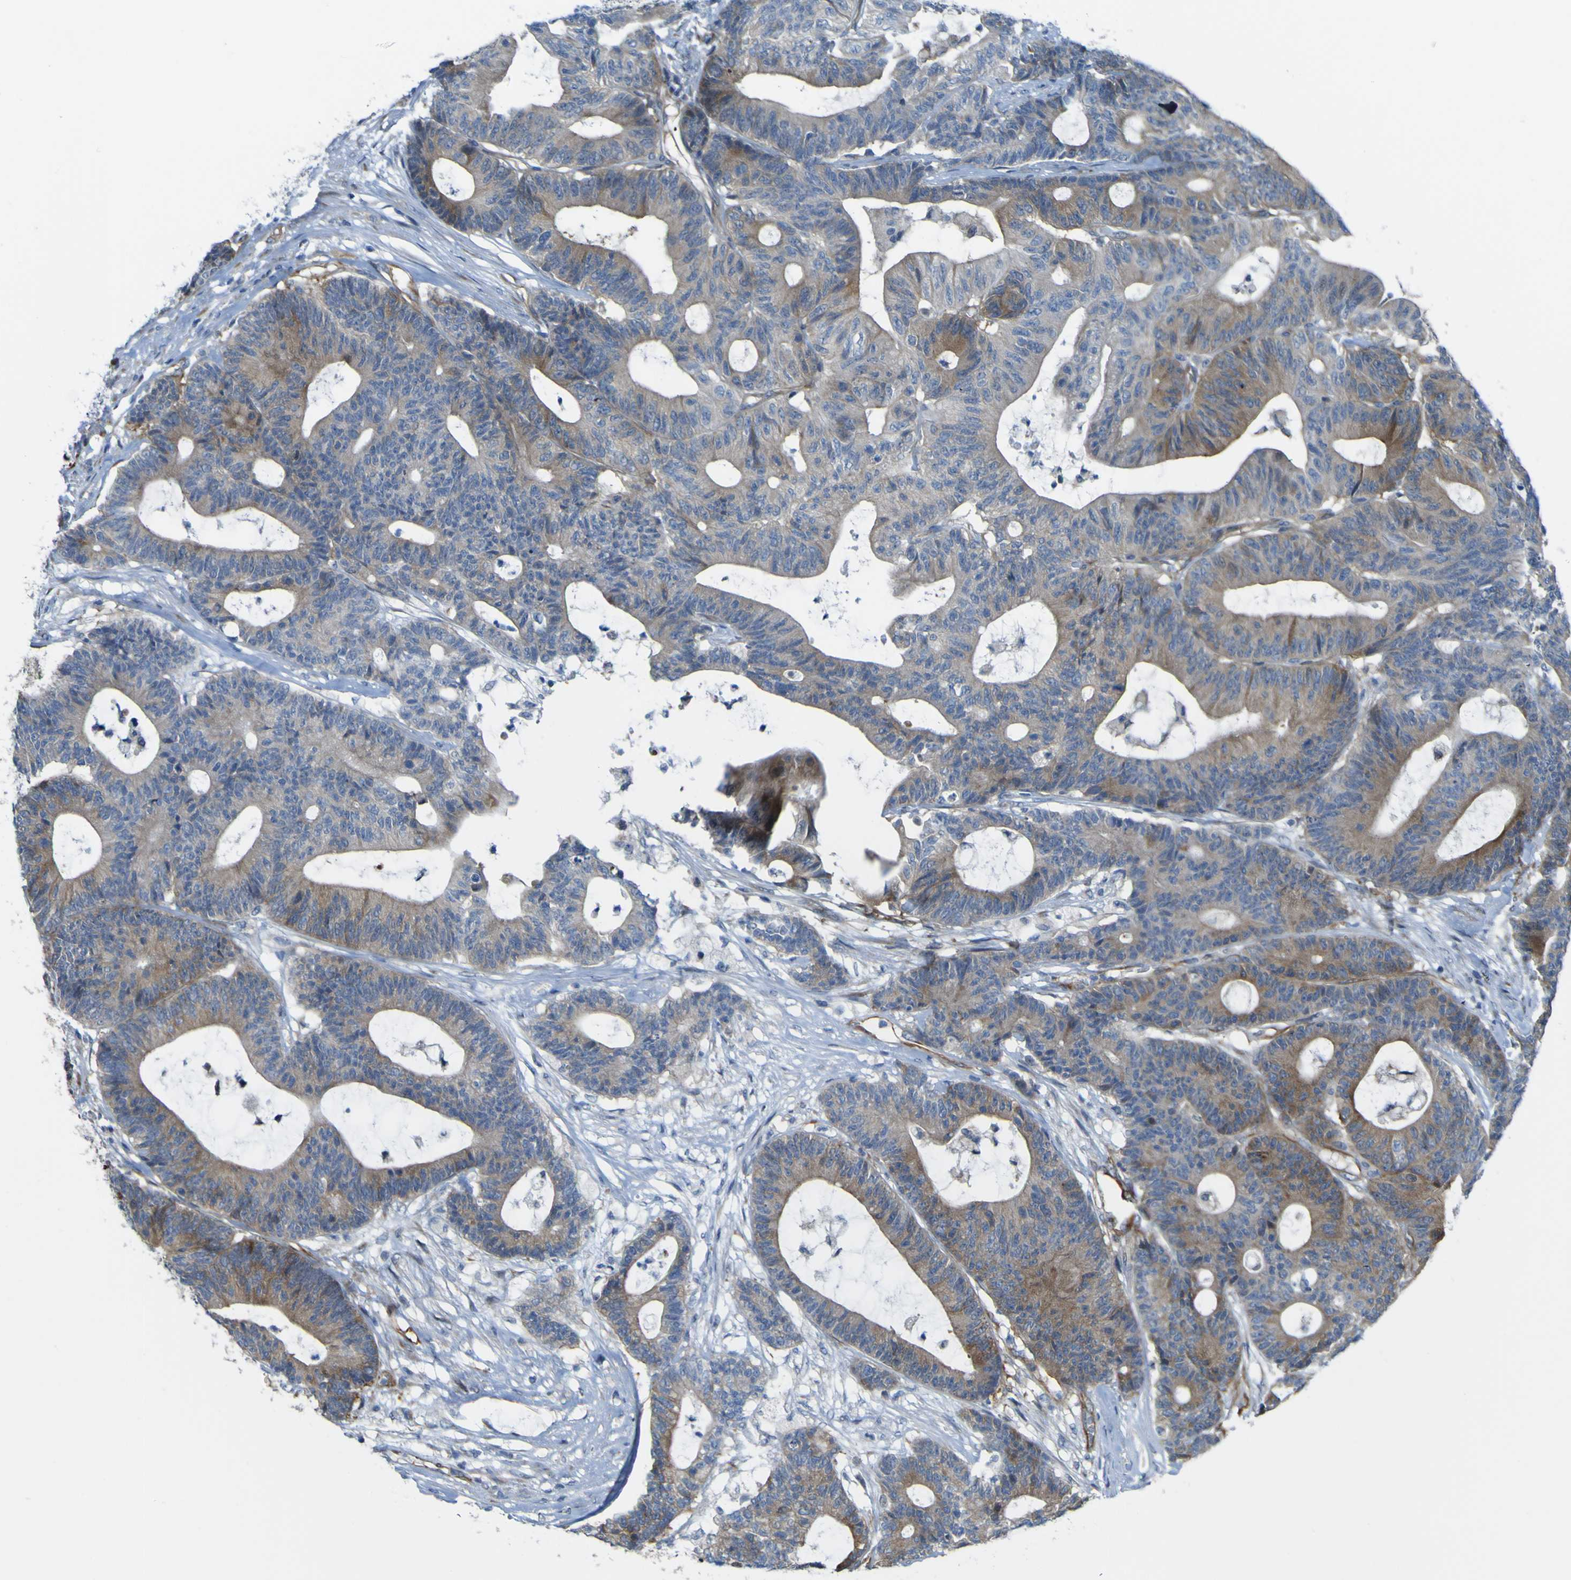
{"staining": {"intensity": "moderate", "quantity": ">75%", "location": "cytoplasmic/membranous"}, "tissue": "colorectal cancer", "cell_type": "Tumor cells", "image_type": "cancer", "snomed": [{"axis": "morphology", "description": "Adenocarcinoma, NOS"}, {"axis": "topography", "description": "Colon"}], "caption": "High-magnification brightfield microscopy of colorectal adenocarcinoma stained with DAB (brown) and counterstained with hematoxylin (blue). tumor cells exhibit moderate cytoplasmic/membranous expression is present in about>75% of cells.", "gene": "JPH1", "patient": {"sex": "female", "age": 84}}